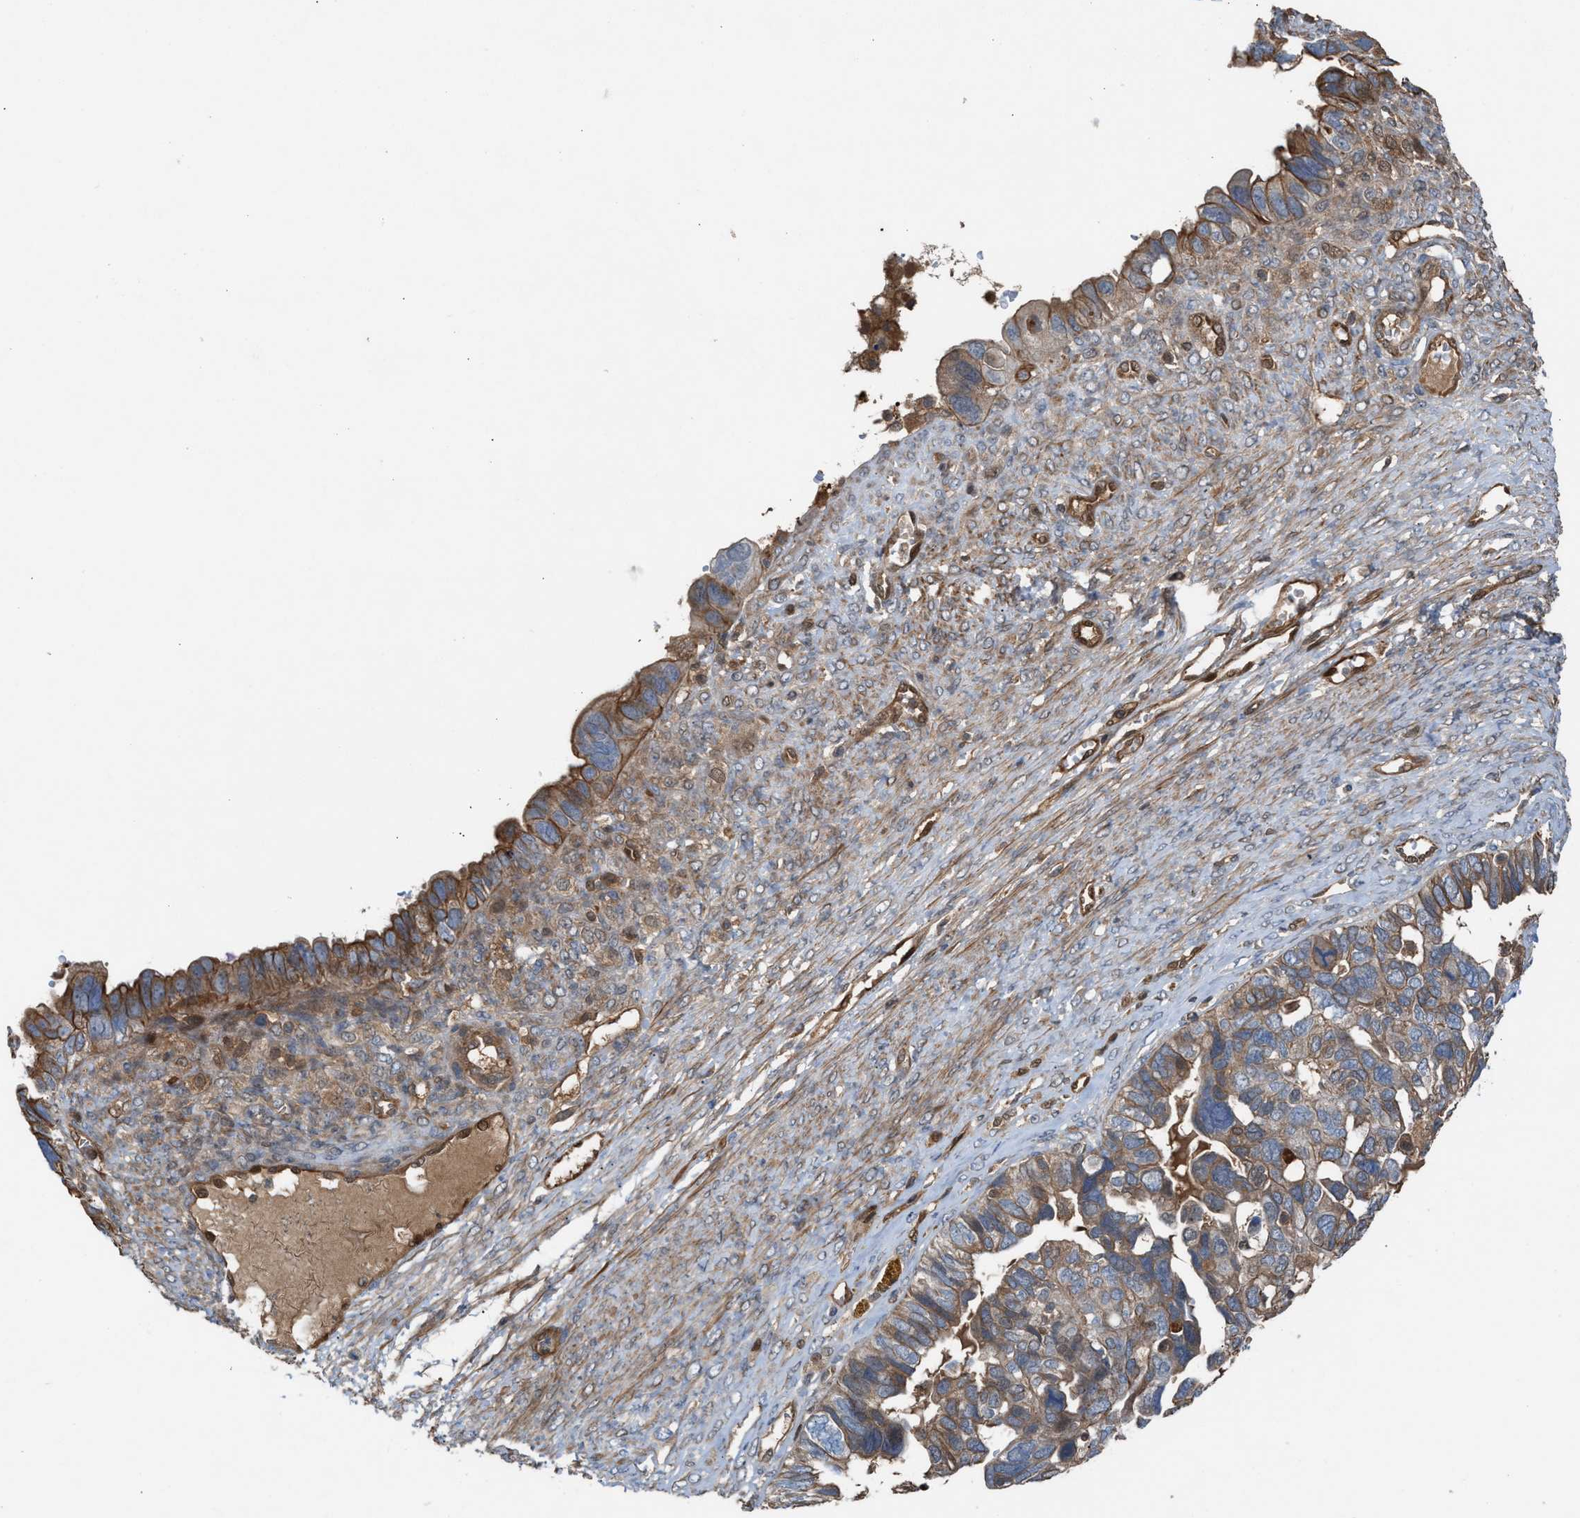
{"staining": {"intensity": "moderate", "quantity": ">75%", "location": "cytoplasmic/membranous"}, "tissue": "ovarian cancer", "cell_type": "Tumor cells", "image_type": "cancer", "snomed": [{"axis": "morphology", "description": "Cystadenocarcinoma, serous, NOS"}, {"axis": "topography", "description": "Ovary"}], "caption": "Human ovarian serous cystadenocarcinoma stained with a brown dye exhibits moderate cytoplasmic/membranous positive positivity in approximately >75% of tumor cells.", "gene": "TPK1", "patient": {"sex": "female", "age": 79}}